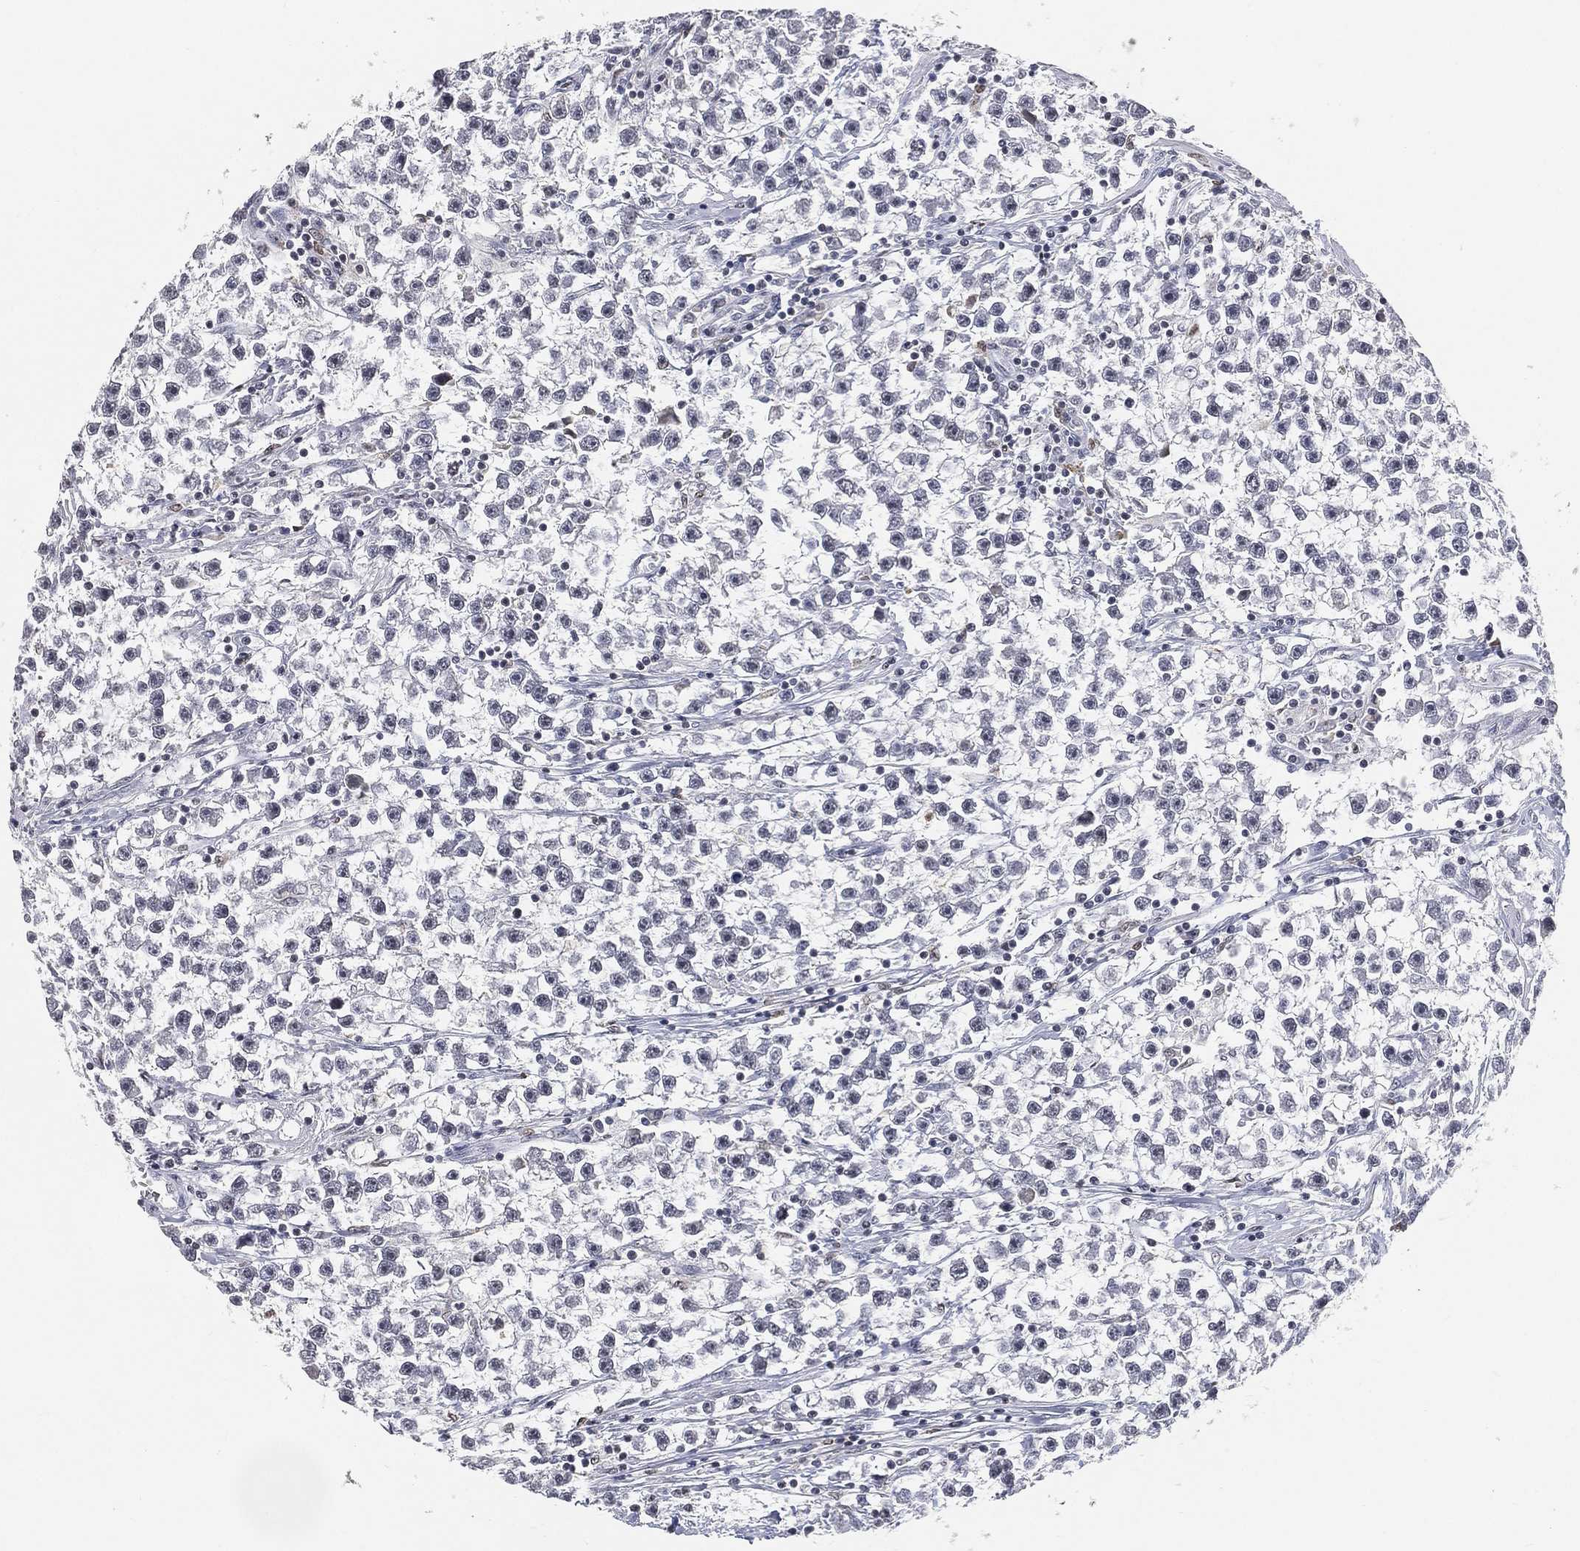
{"staining": {"intensity": "negative", "quantity": "none", "location": "none"}, "tissue": "testis cancer", "cell_type": "Tumor cells", "image_type": "cancer", "snomed": [{"axis": "morphology", "description": "Seminoma, NOS"}, {"axis": "topography", "description": "Testis"}], "caption": "Immunohistochemical staining of human seminoma (testis) demonstrates no significant positivity in tumor cells.", "gene": "ARG1", "patient": {"sex": "male", "age": 59}}